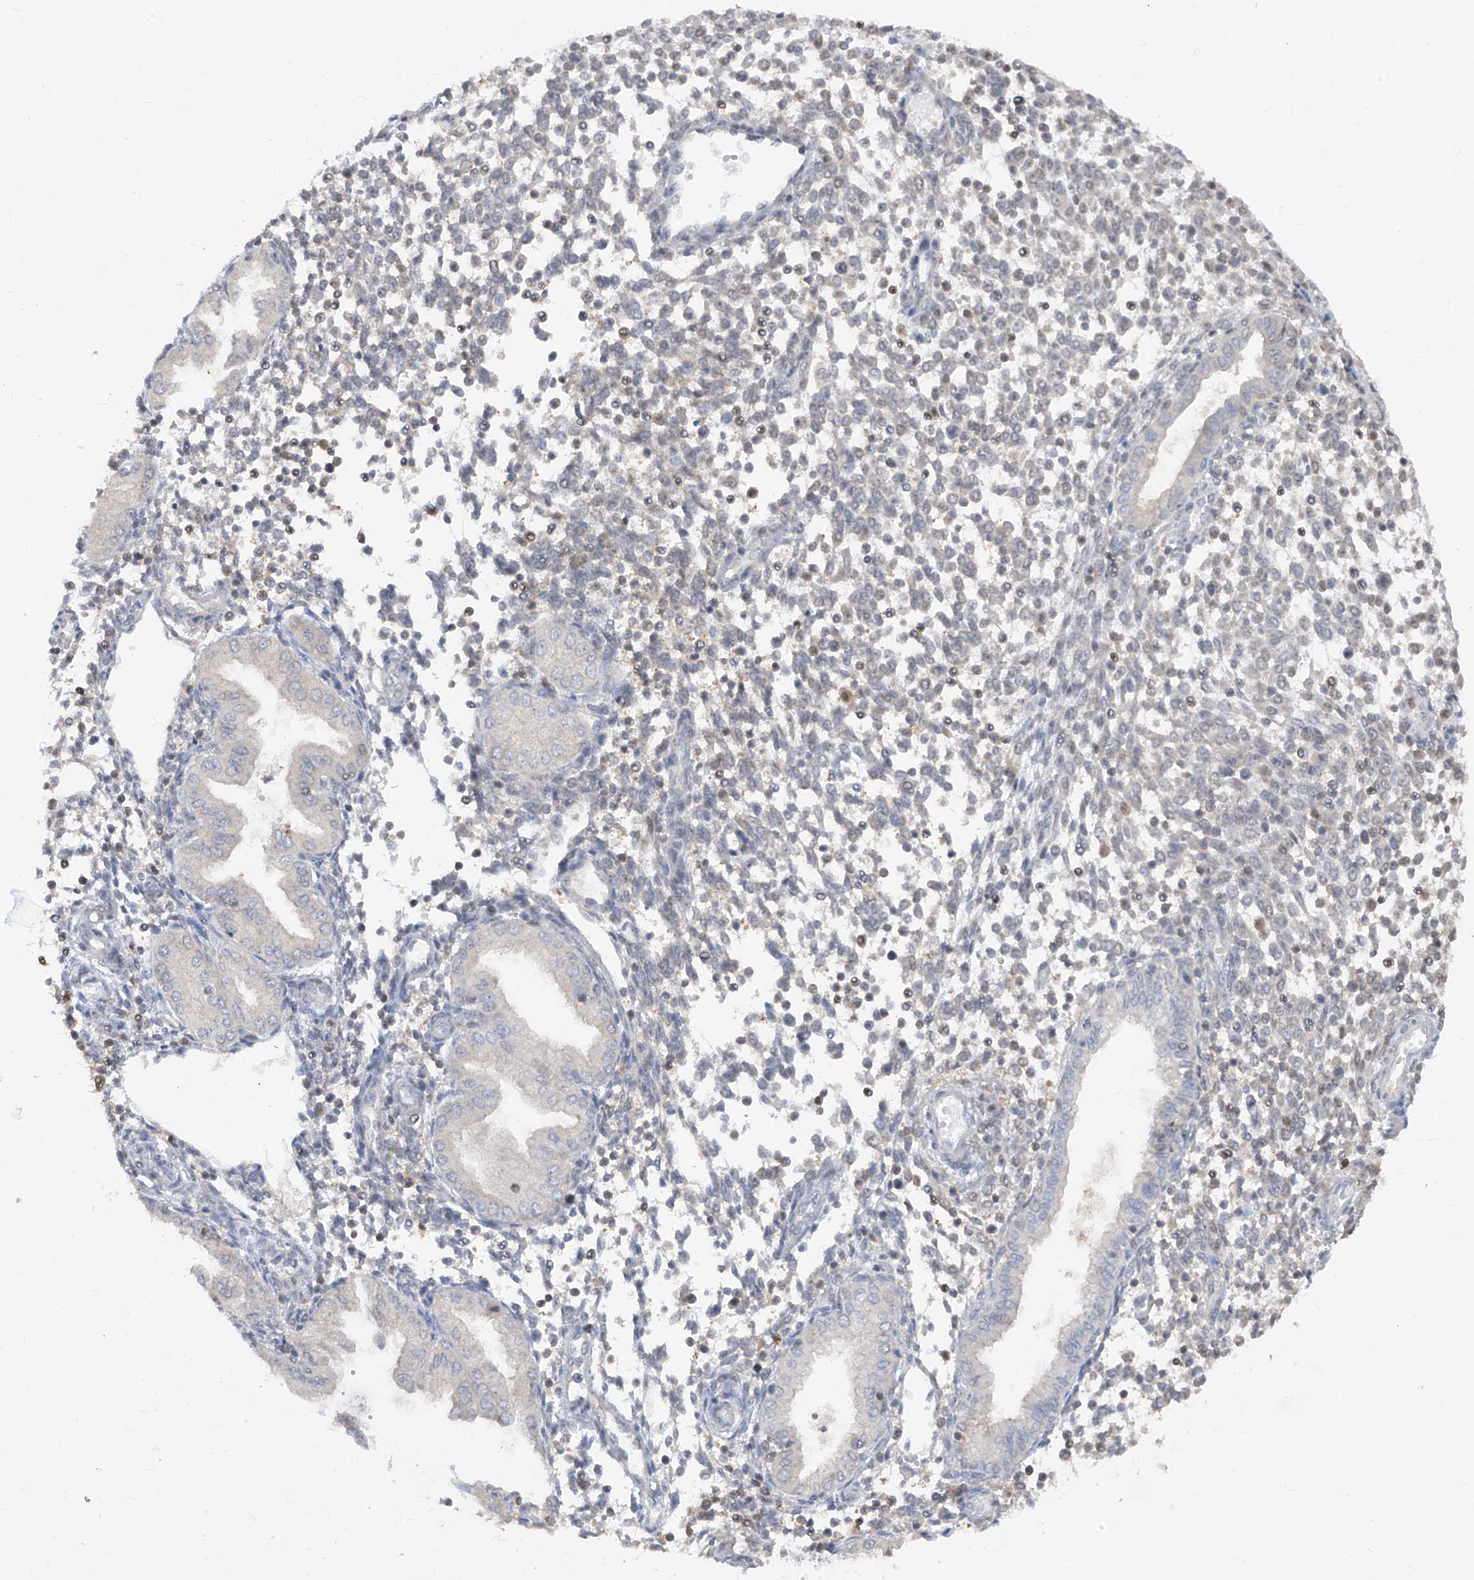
{"staining": {"intensity": "negative", "quantity": "none", "location": "none"}, "tissue": "endometrium", "cell_type": "Cells in endometrial stroma", "image_type": "normal", "snomed": [{"axis": "morphology", "description": "Normal tissue, NOS"}, {"axis": "topography", "description": "Endometrium"}], "caption": "This histopathology image is of benign endometrium stained with immunohistochemistry to label a protein in brown with the nuclei are counter-stained blue. There is no staining in cells in endometrial stroma. The staining was performed using DAB (3,3'-diaminobenzidine) to visualize the protein expression in brown, while the nuclei were stained in blue with hematoxylin (Magnification: 20x).", "gene": "ZNF358", "patient": {"sex": "female", "age": 53}}